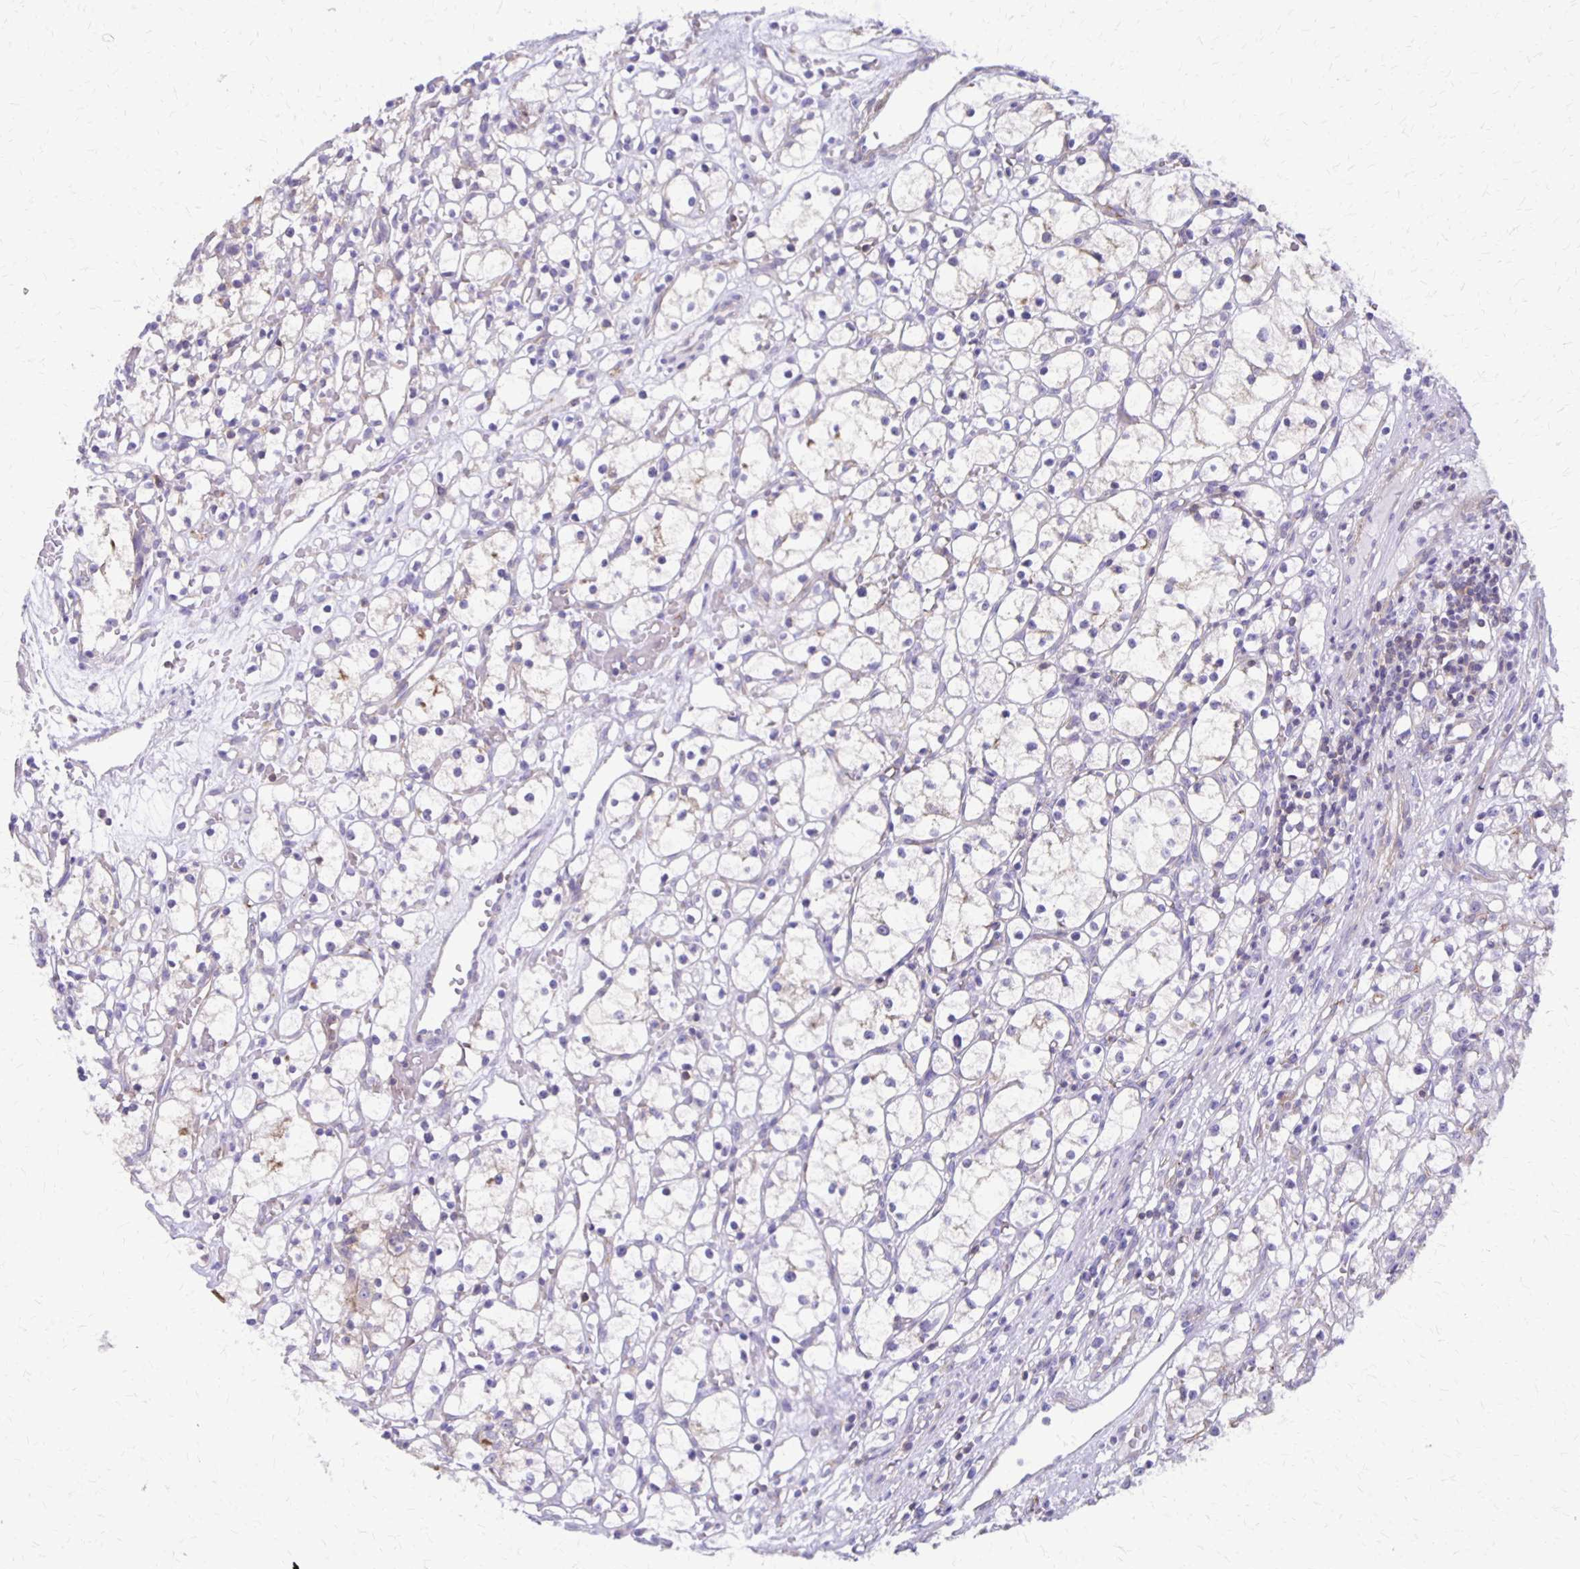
{"staining": {"intensity": "negative", "quantity": "none", "location": "none"}, "tissue": "renal cancer", "cell_type": "Tumor cells", "image_type": "cancer", "snomed": [{"axis": "morphology", "description": "Adenocarcinoma, NOS"}, {"axis": "topography", "description": "Kidney"}], "caption": "Immunohistochemistry histopathology image of neoplastic tissue: adenocarcinoma (renal) stained with DAB displays no significant protein expression in tumor cells. Brightfield microscopy of IHC stained with DAB (3,3'-diaminobenzidine) (brown) and hematoxylin (blue), captured at high magnification.", "gene": "SEPTIN5", "patient": {"sex": "female", "age": 59}}